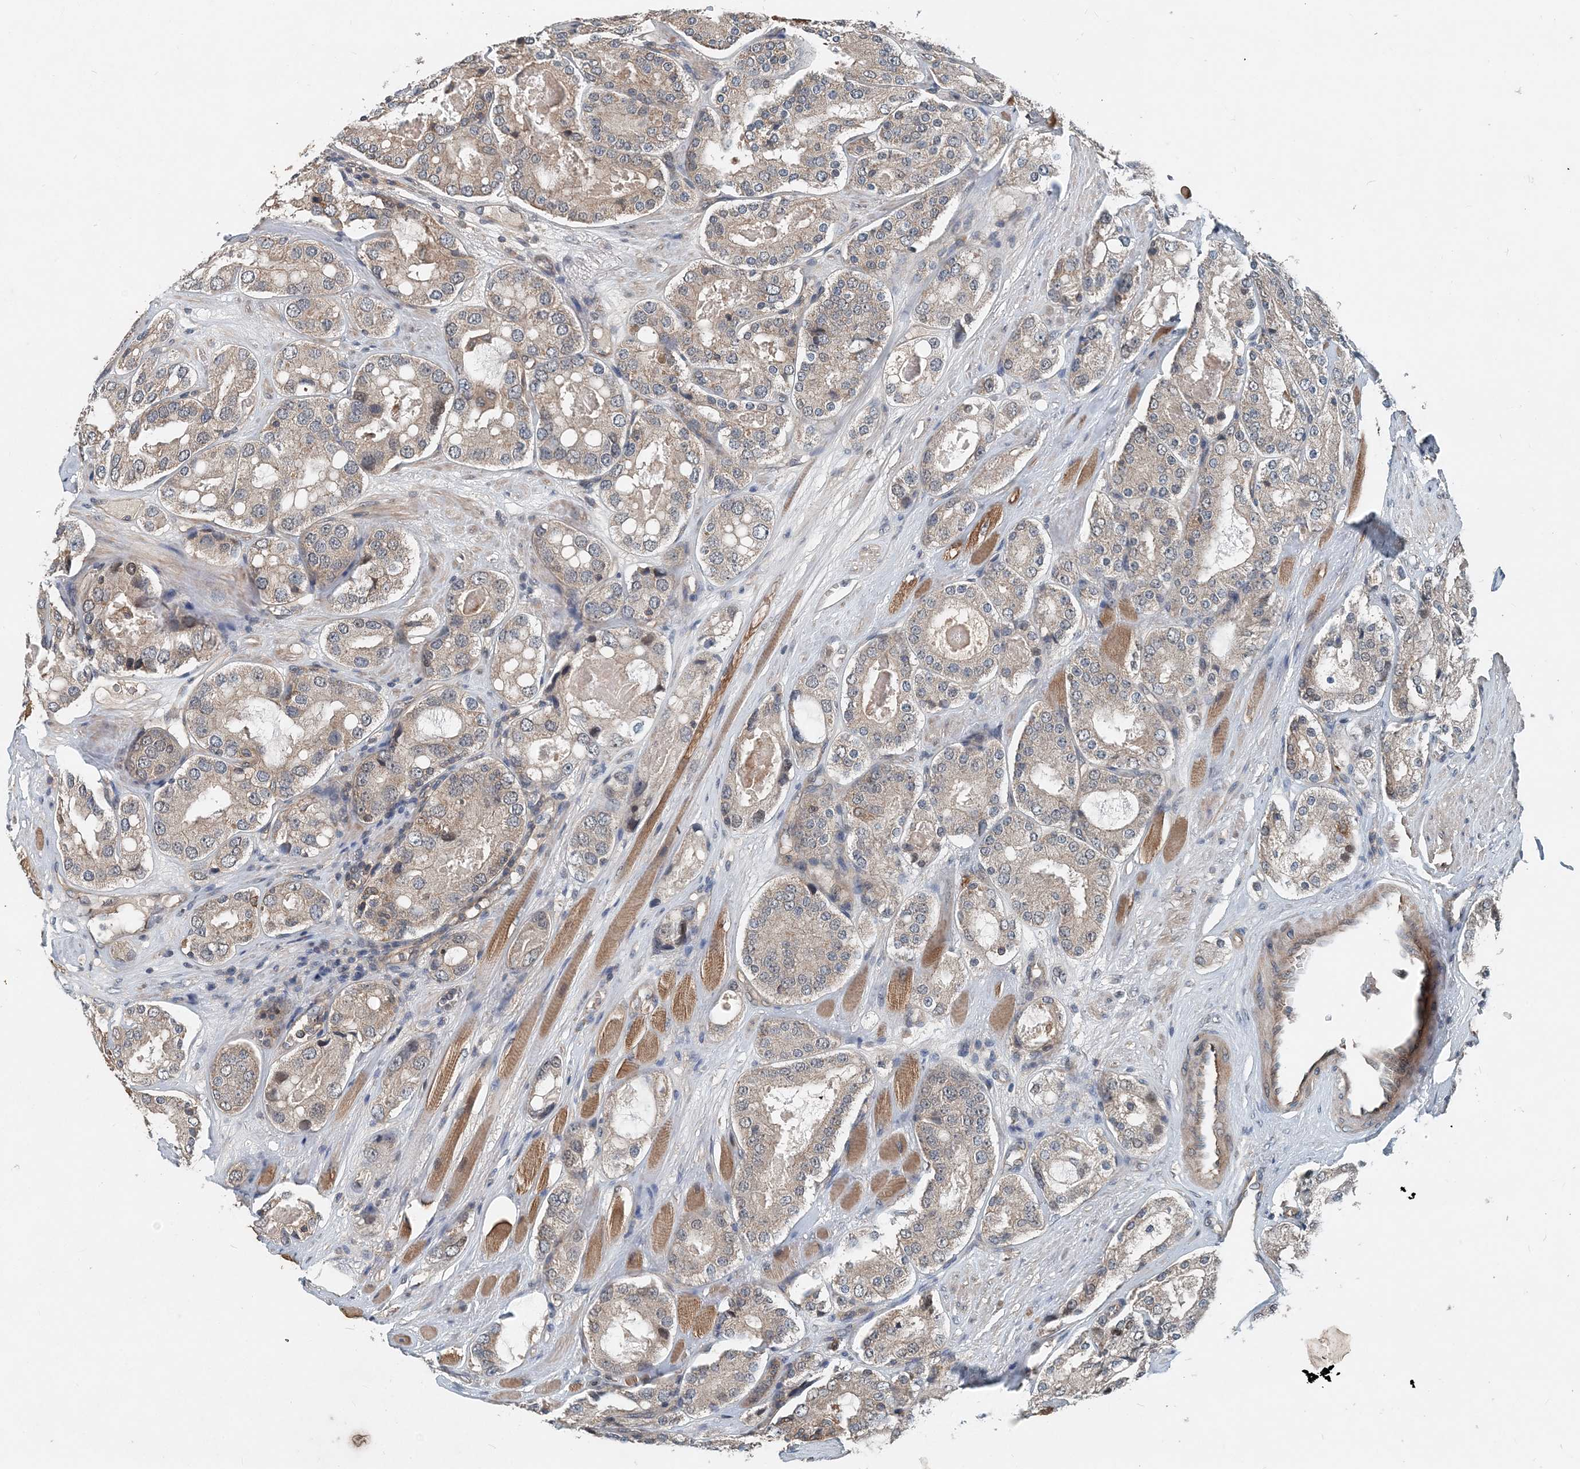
{"staining": {"intensity": "weak", "quantity": "<25%", "location": "cytoplasmic/membranous"}, "tissue": "prostate cancer", "cell_type": "Tumor cells", "image_type": "cancer", "snomed": [{"axis": "morphology", "description": "Adenocarcinoma, High grade"}, {"axis": "topography", "description": "Prostate"}], "caption": "IHC image of adenocarcinoma (high-grade) (prostate) stained for a protein (brown), which reveals no staining in tumor cells.", "gene": "SMPD3", "patient": {"sex": "male", "age": 65}}